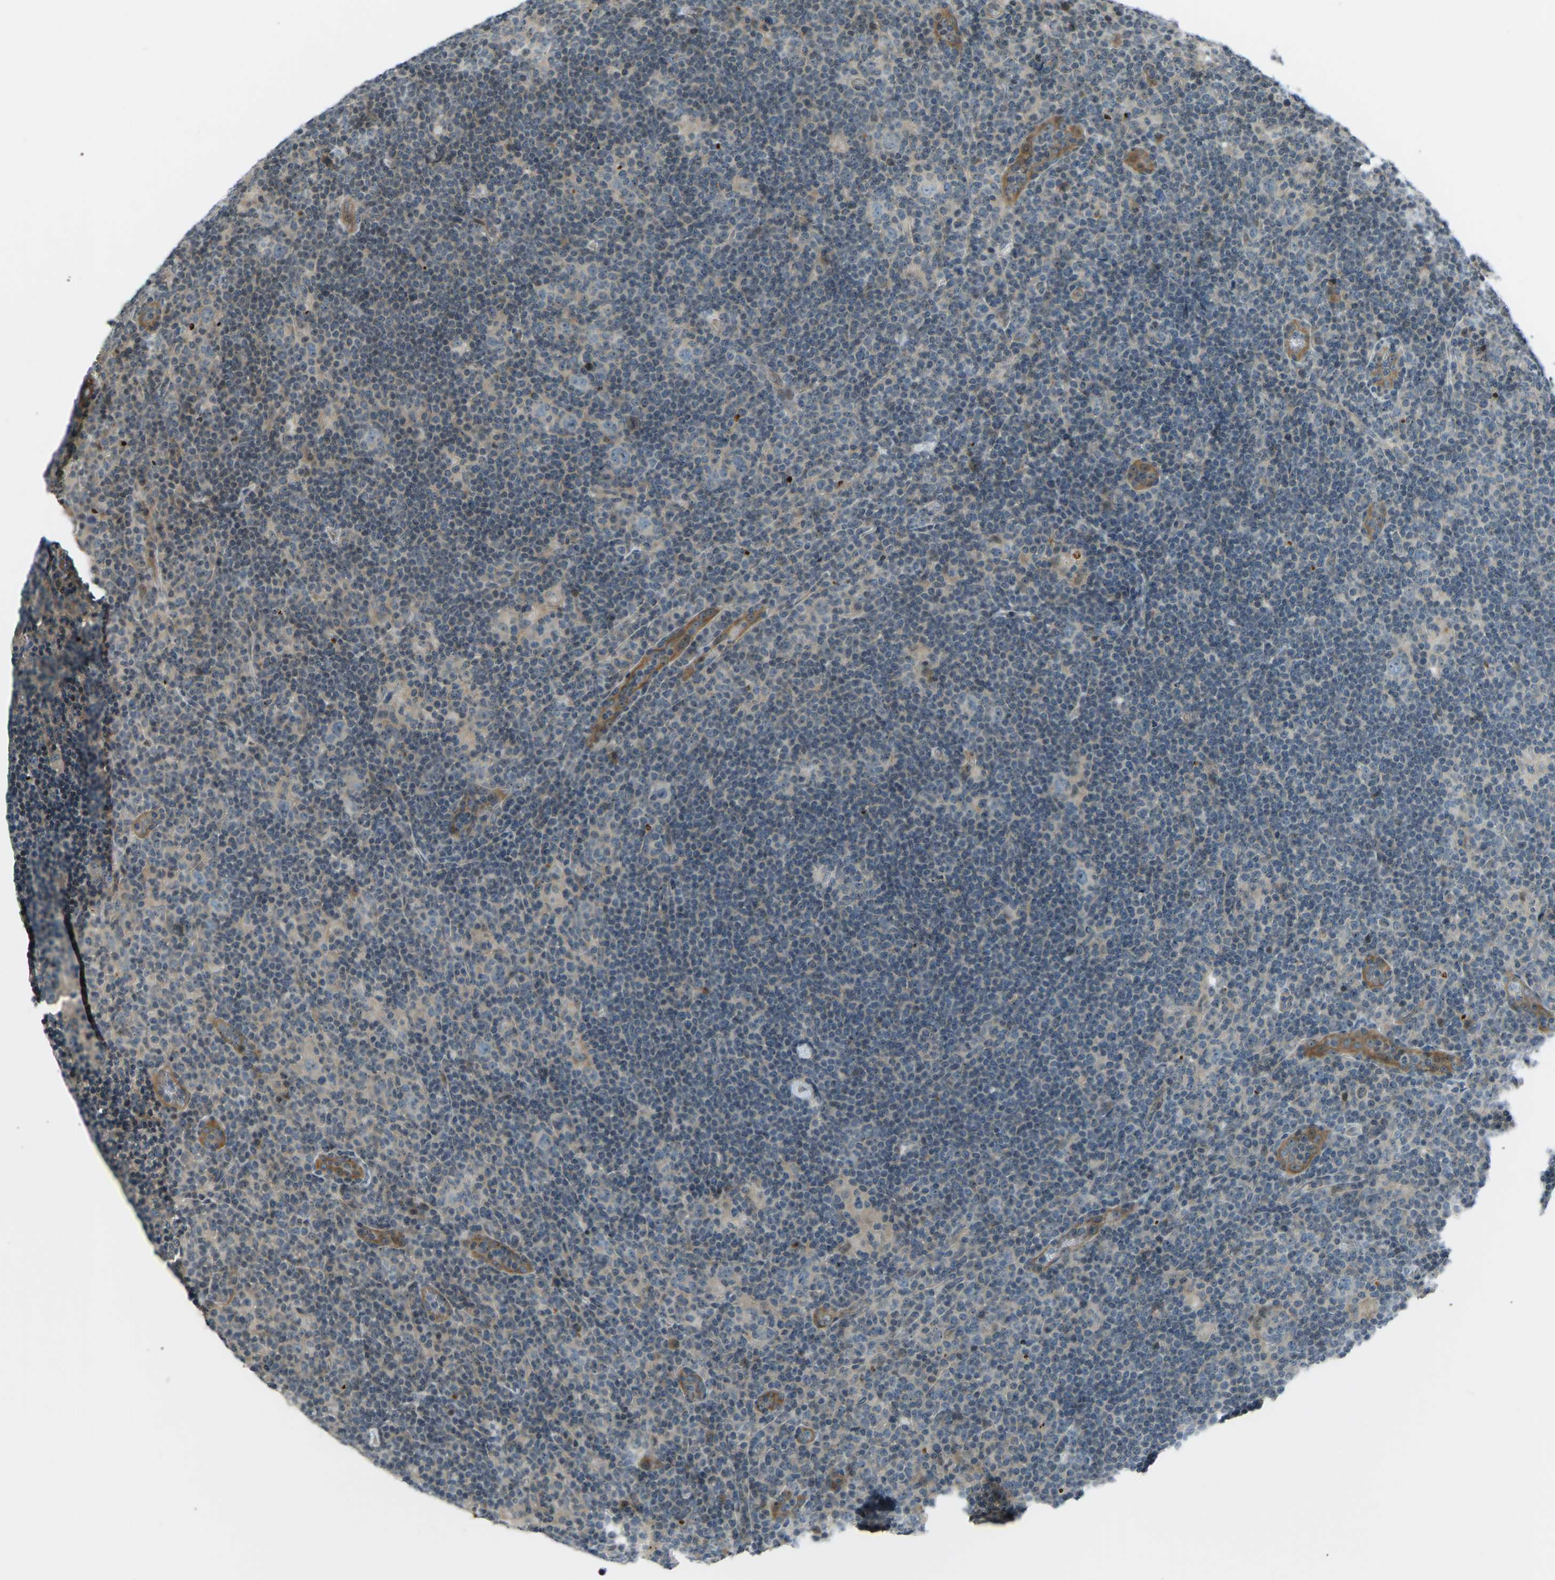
{"staining": {"intensity": "negative", "quantity": "none", "location": "none"}, "tissue": "lymphoma", "cell_type": "Tumor cells", "image_type": "cancer", "snomed": [{"axis": "morphology", "description": "Hodgkin's disease, NOS"}, {"axis": "topography", "description": "Lymph node"}], "caption": "DAB (3,3'-diaminobenzidine) immunohistochemical staining of human lymphoma reveals no significant staining in tumor cells.", "gene": "SVOPL", "patient": {"sex": "female", "age": 57}}